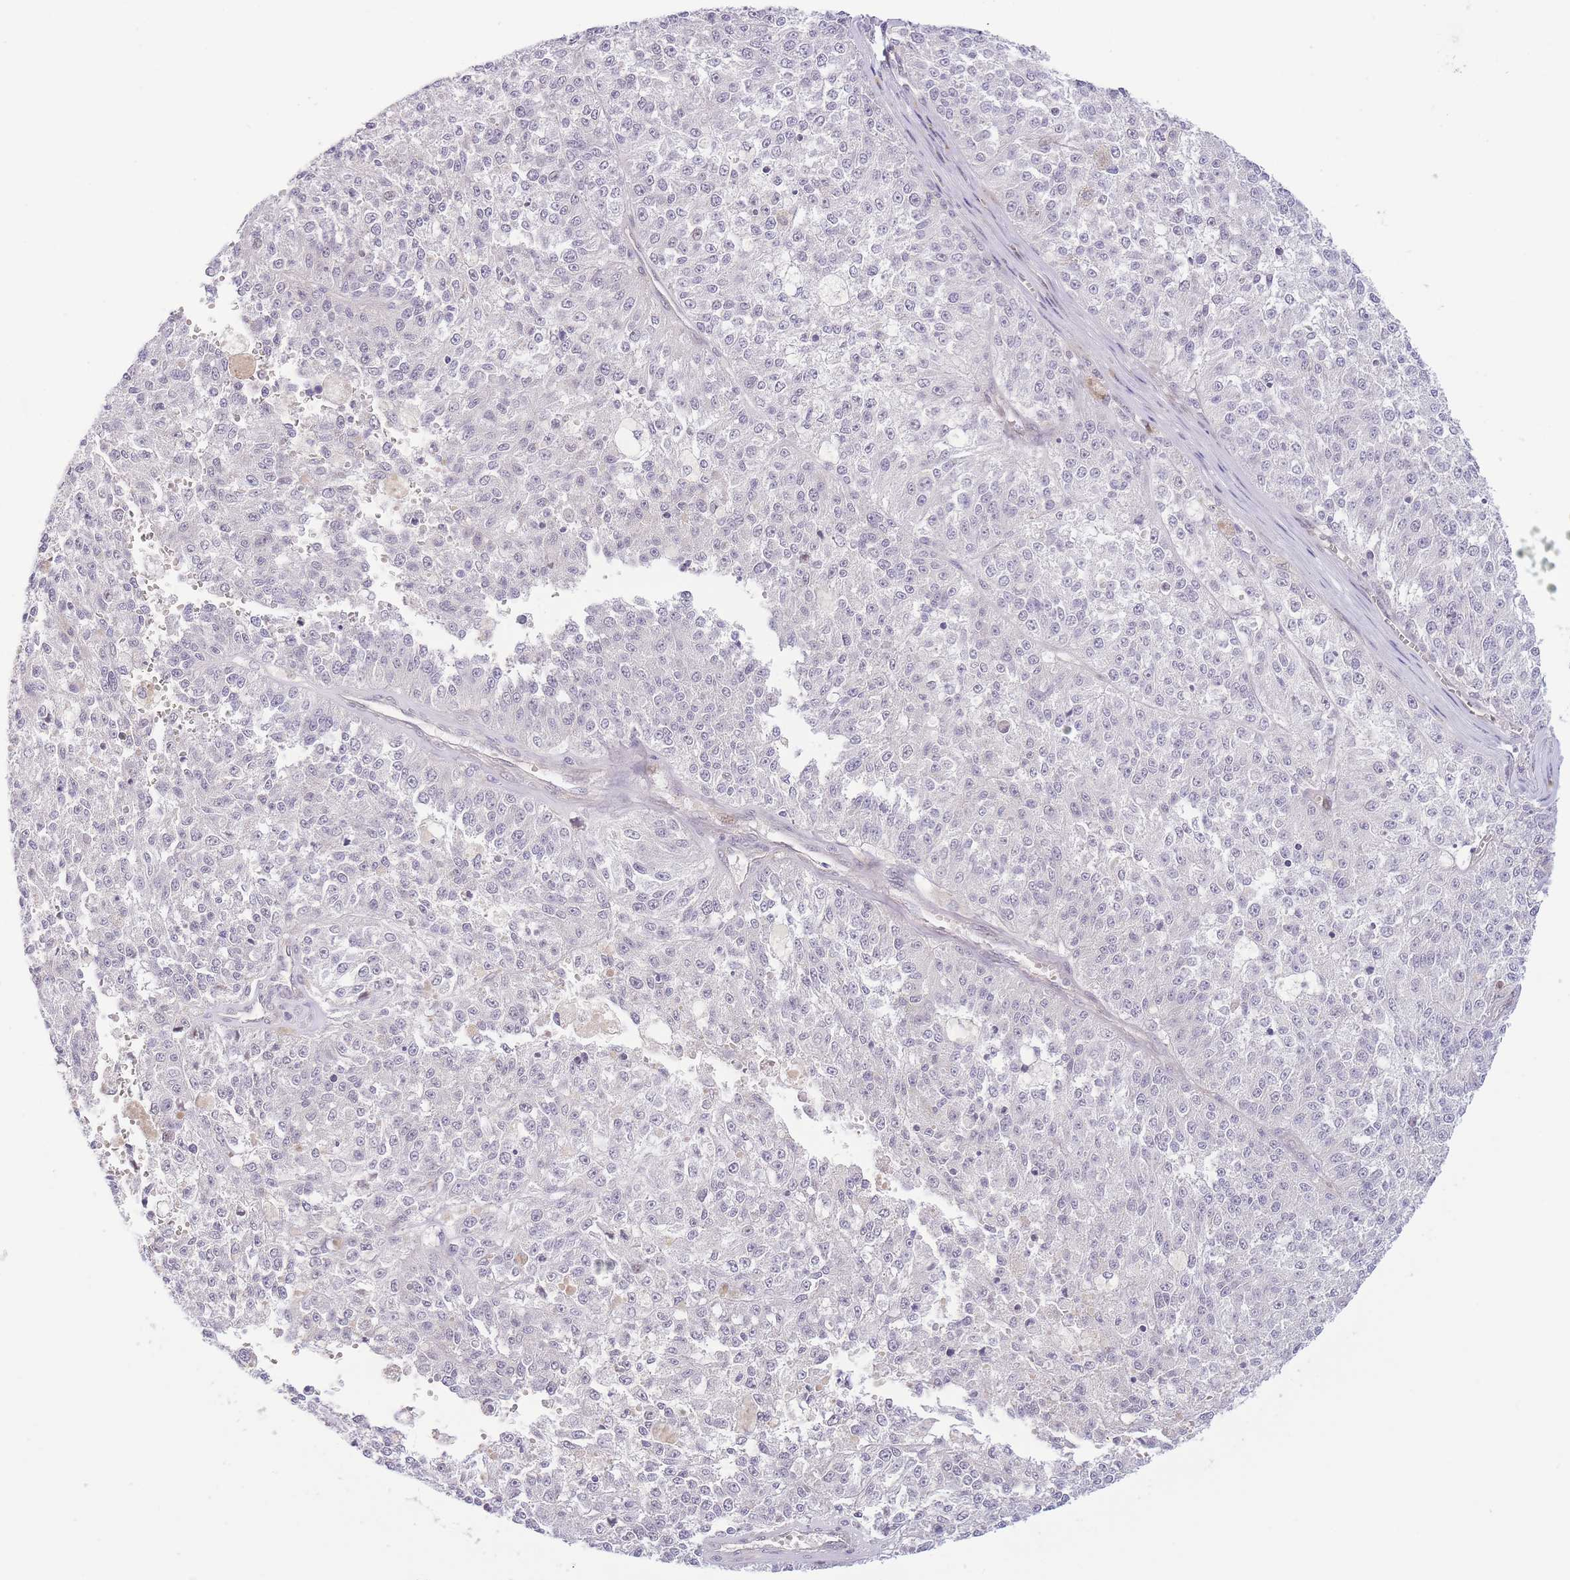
{"staining": {"intensity": "negative", "quantity": "none", "location": "none"}, "tissue": "melanoma", "cell_type": "Tumor cells", "image_type": "cancer", "snomed": [{"axis": "morphology", "description": "Malignant melanoma, NOS"}, {"axis": "topography", "description": "Skin"}], "caption": "This is a micrograph of immunohistochemistry (IHC) staining of melanoma, which shows no staining in tumor cells. (Immunohistochemistry (ihc), brightfield microscopy, high magnification).", "gene": "C9orf152", "patient": {"sex": "female", "age": 64}}